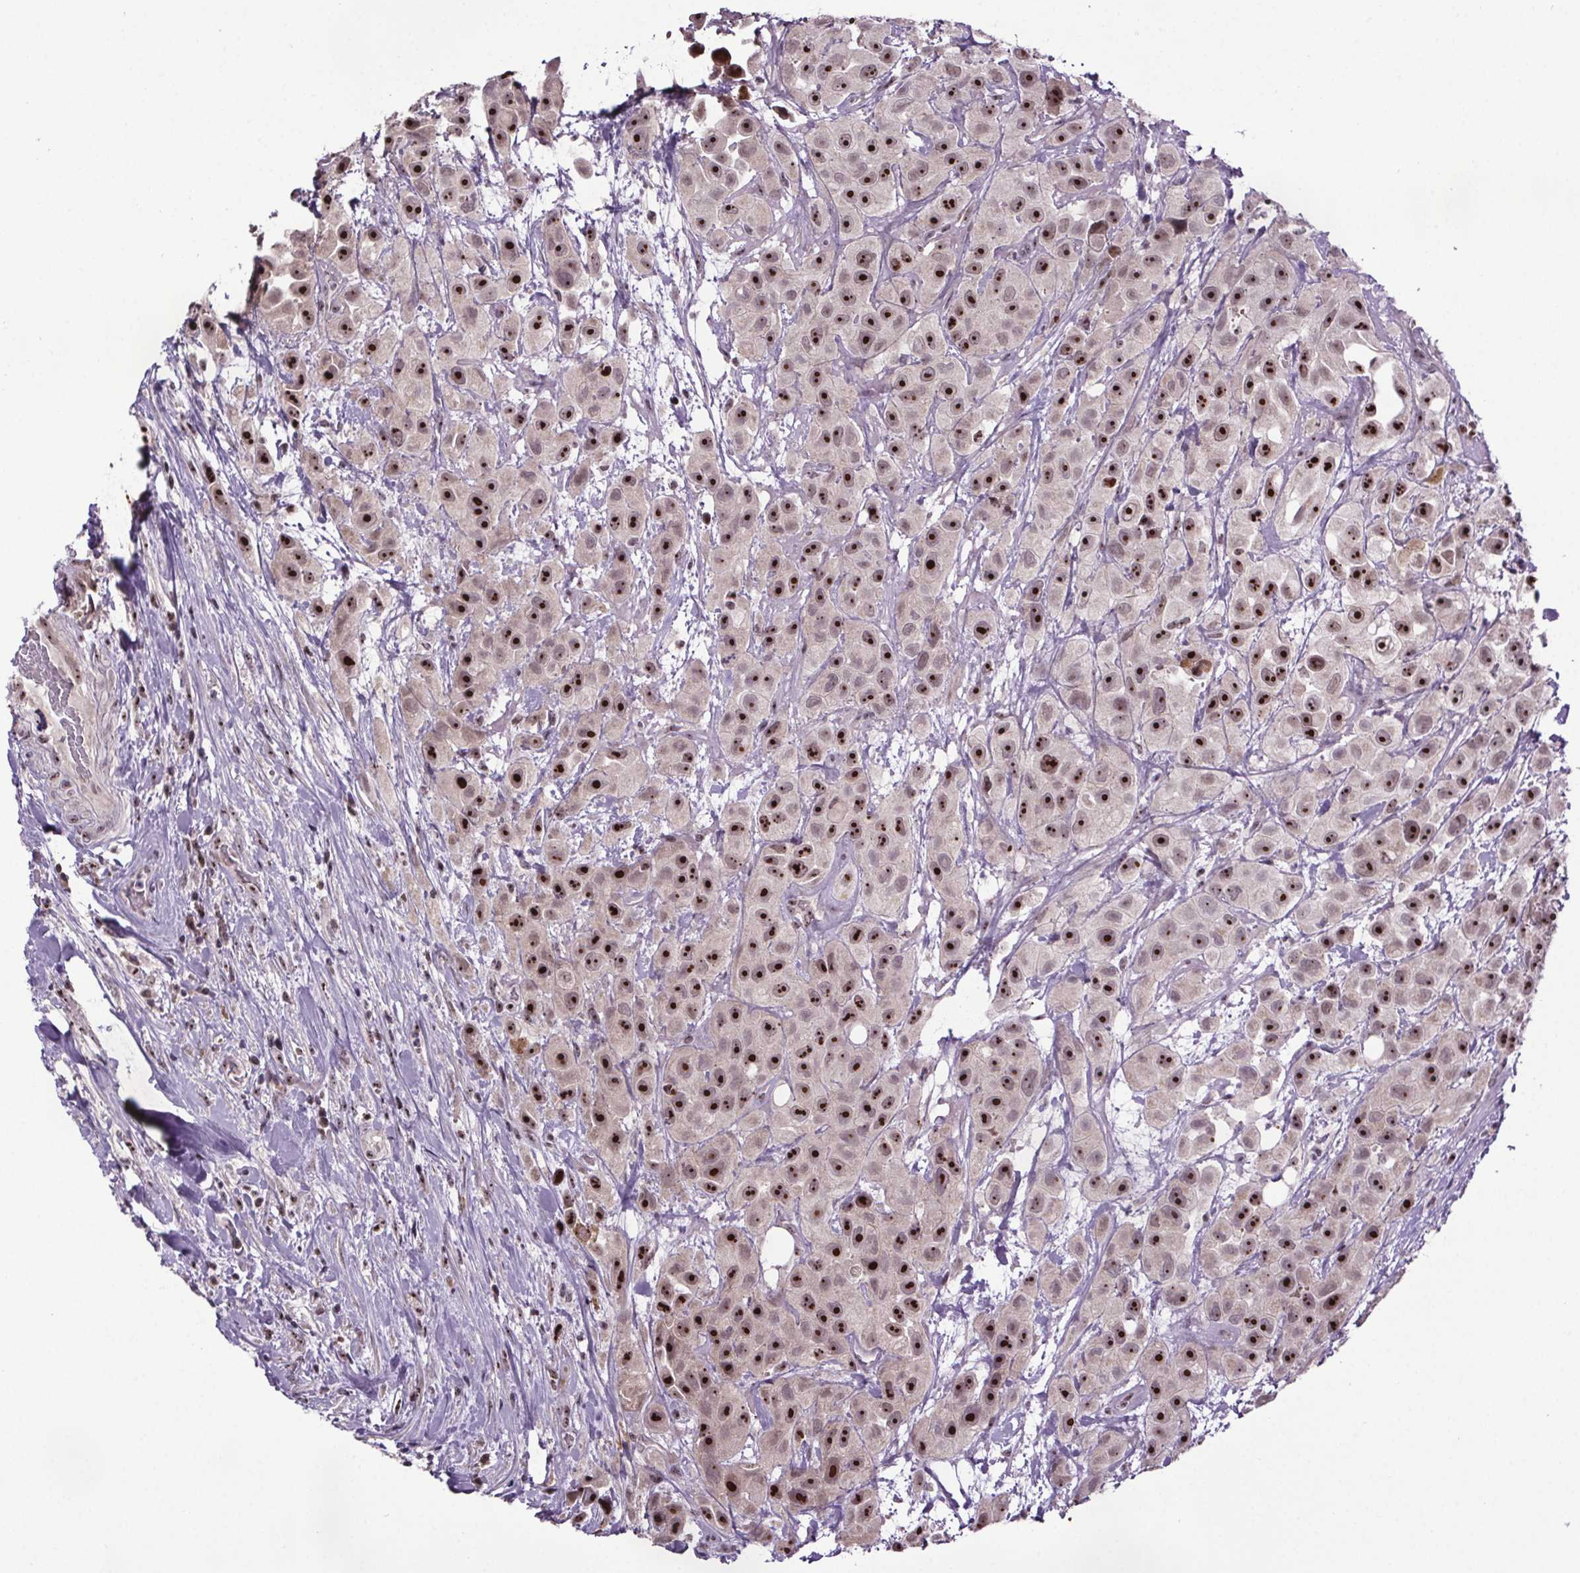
{"staining": {"intensity": "strong", "quantity": ">75%", "location": "nuclear"}, "tissue": "urothelial cancer", "cell_type": "Tumor cells", "image_type": "cancer", "snomed": [{"axis": "morphology", "description": "Urothelial carcinoma, High grade"}, {"axis": "topography", "description": "Urinary bladder"}], "caption": "Brown immunohistochemical staining in urothelial cancer displays strong nuclear expression in approximately >75% of tumor cells.", "gene": "ATMIN", "patient": {"sex": "male", "age": 79}}